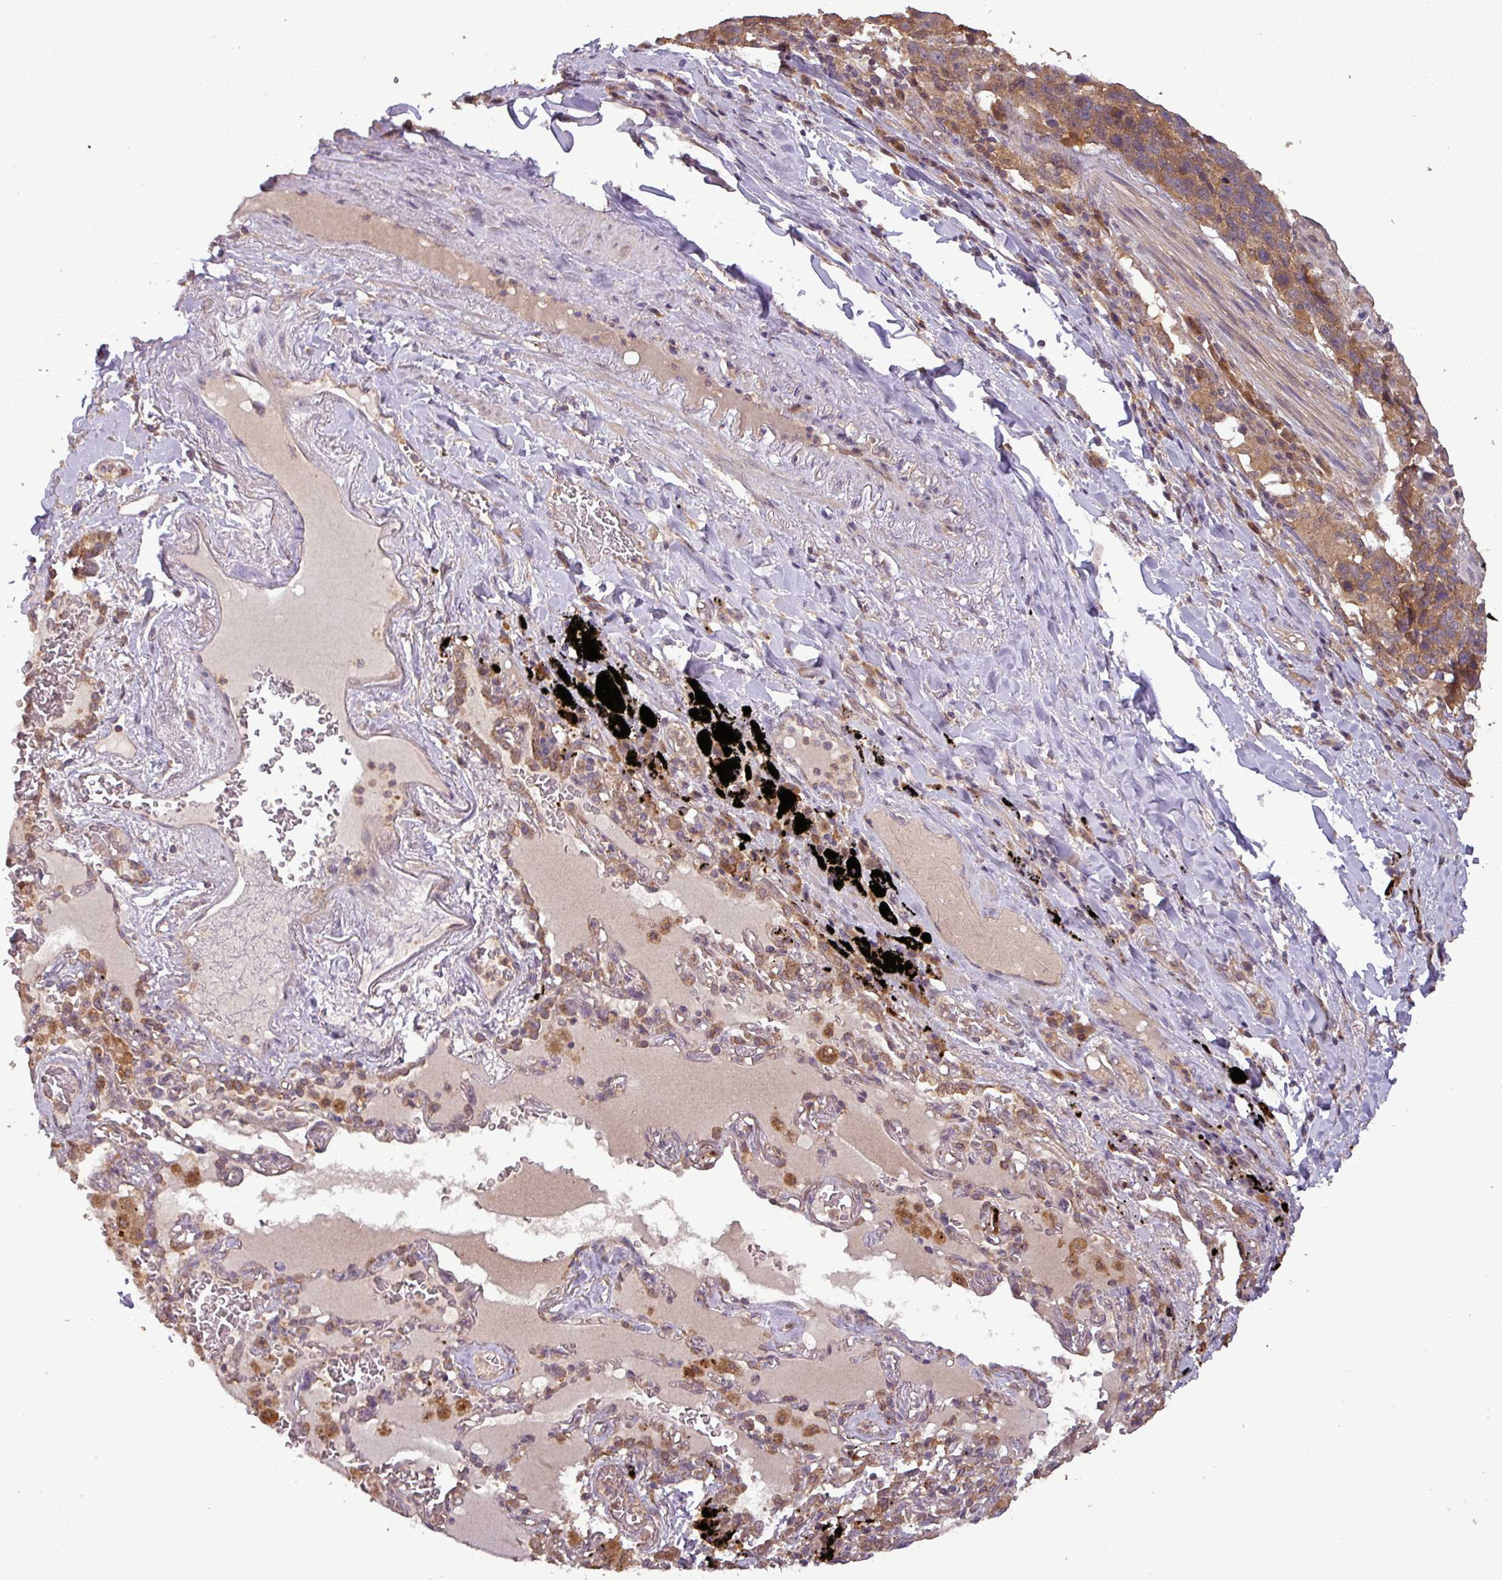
{"staining": {"intensity": "moderate", "quantity": ">75%", "location": "cytoplasmic/membranous"}, "tissue": "lung cancer", "cell_type": "Tumor cells", "image_type": "cancer", "snomed": [{"axis": "morphology", "description": "Squamous cell carcinoma, NOS"}, {"axis": "topography", "description": "Lung"}], "caption": "The photomicrograph displays immunohistochemical staining of lung squamous cell carcinoma. There is moderate cytoplasmic/membranous positivity is seen in approximately >75% of tumor cells.", "gene": "NT5C3A", "patient": {"sex": "male", "age": 66}}